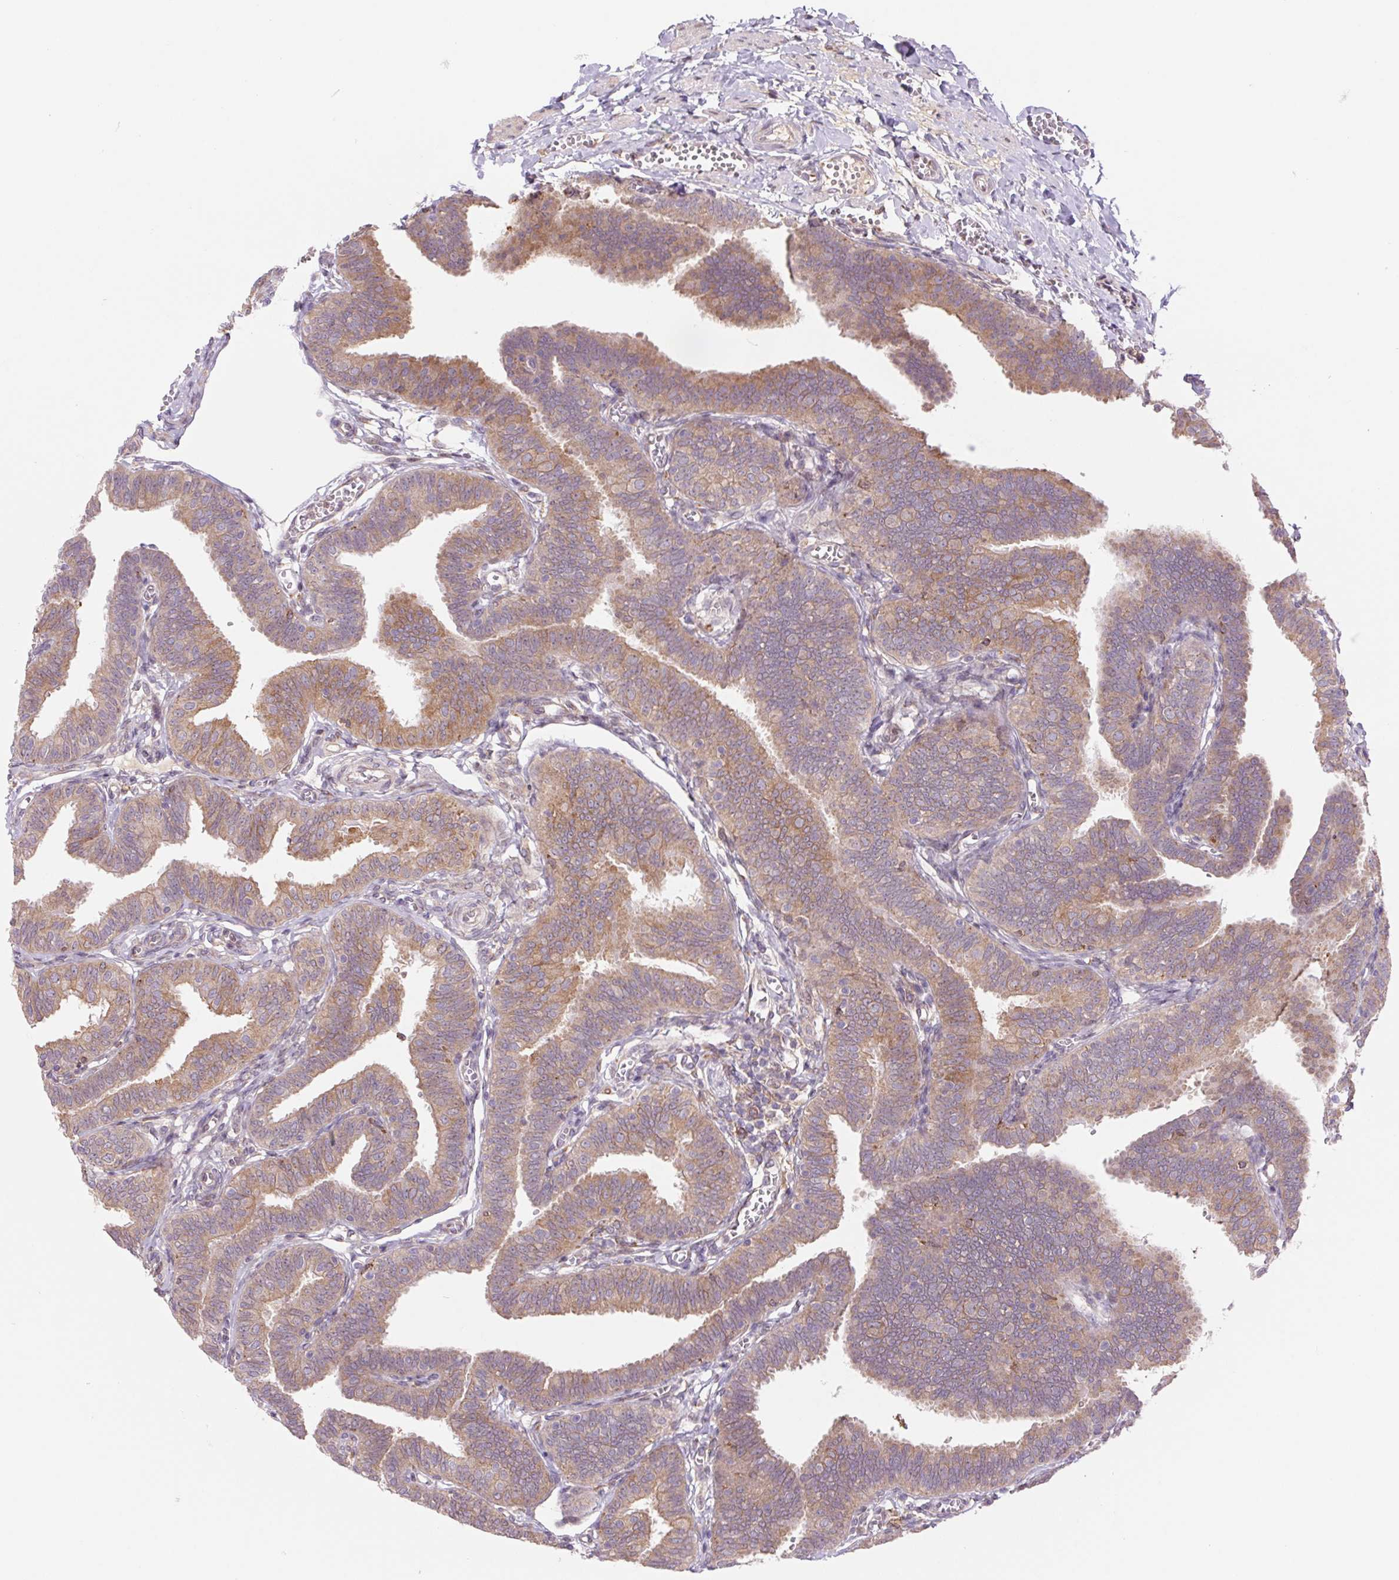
{"staining": {"intensity": "moderate", "quantity": ">75%", "location": "cytoplasmic/membranous"}, "tissue": "fallopian tube", "cell_type": "Glandular cells", "image_type": "normal", "snomed": [{"axis": "morphology", "description": "Normal tissue, NOS"}, {"axis": "topography", "description": "Fallopian tube"}], "caption": "Immunohistochemical staining of unremarkable fallopian tube demonstrates >75% levels of moderate cytoplasmic/membranous protein expression in approximately >75% of glandular cells.", "gene": "KLHL20", "patient": {"sex": "female", "age": 25}}